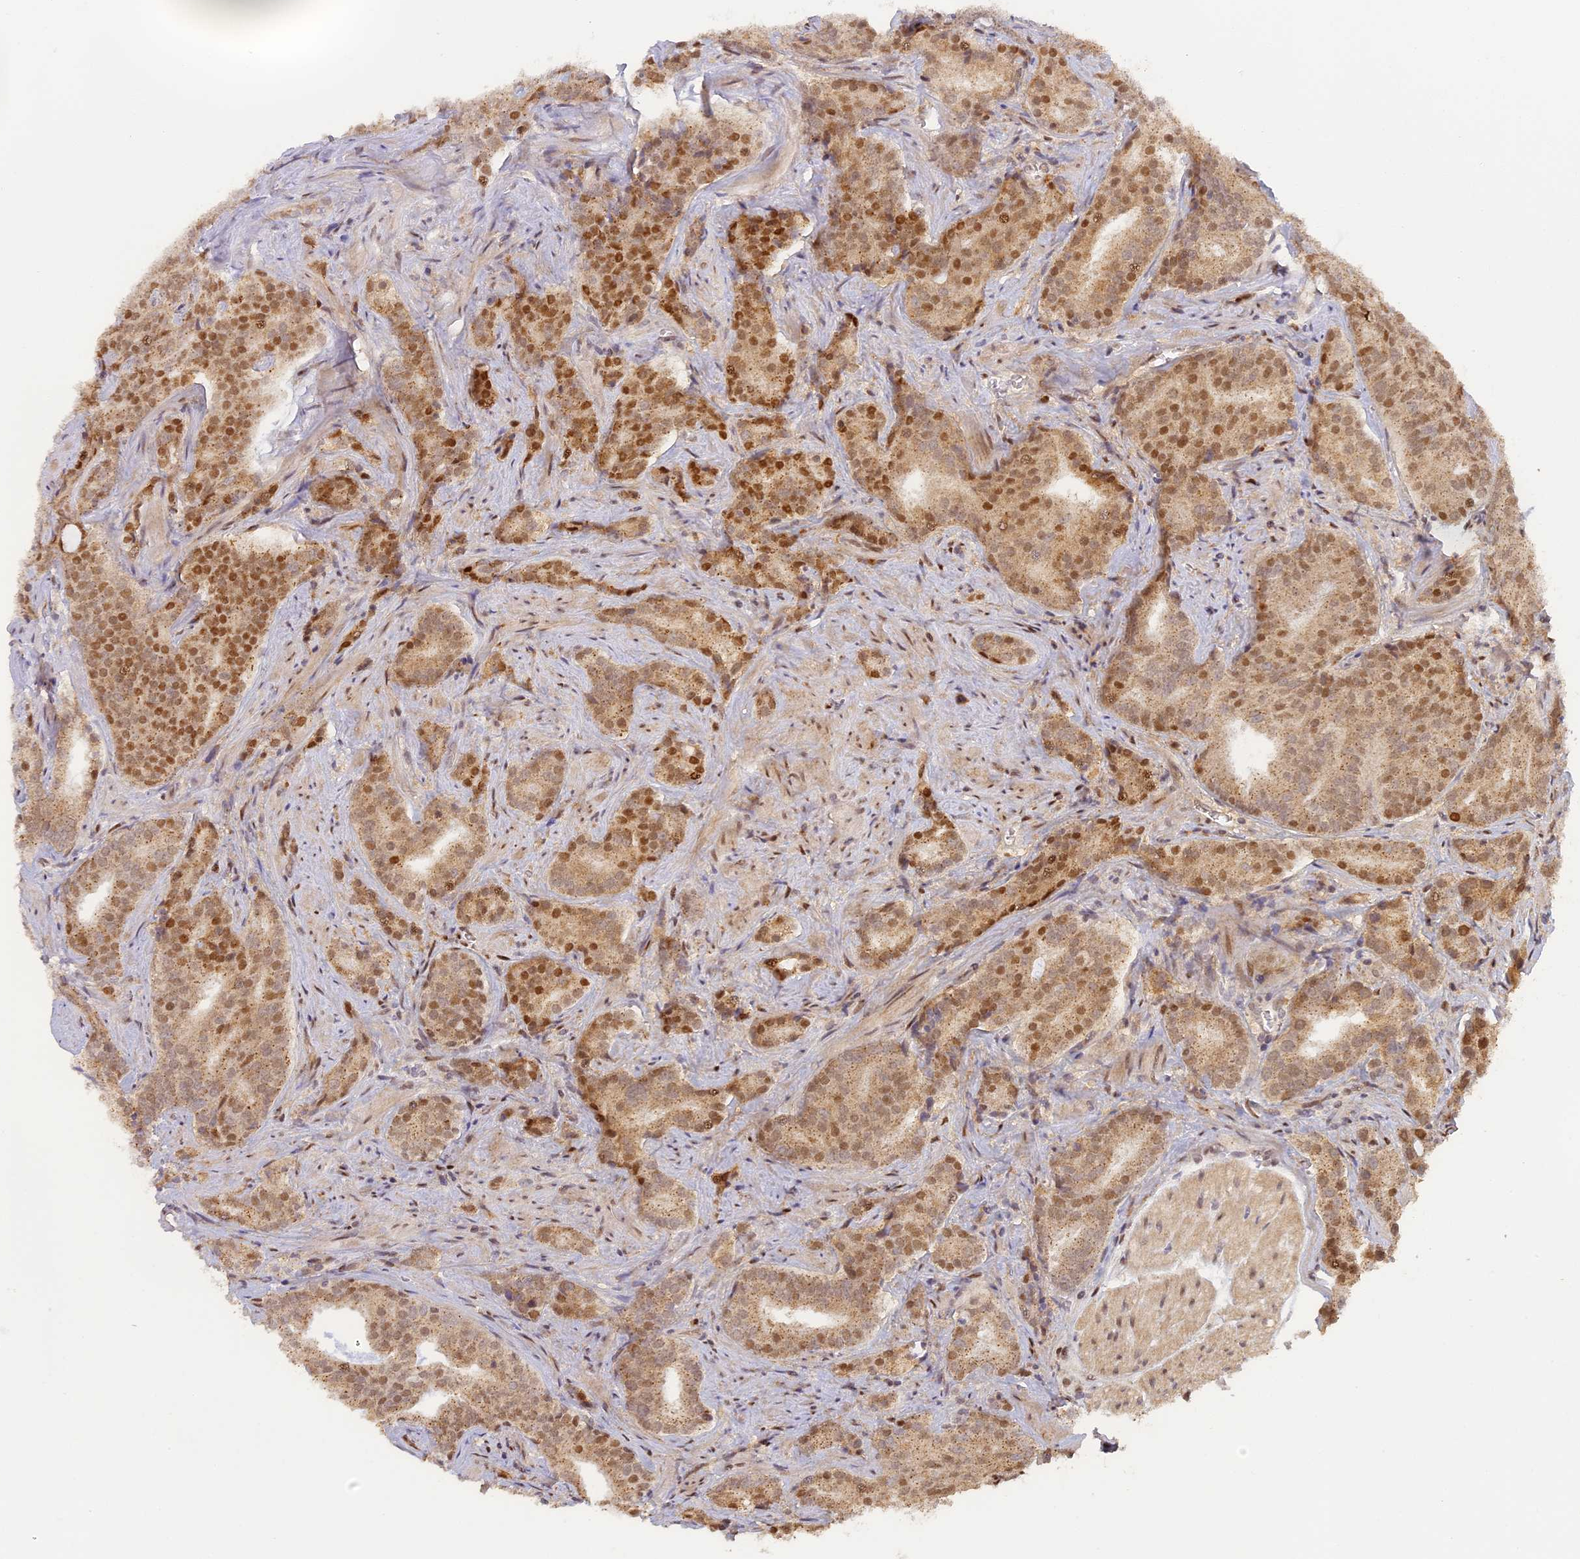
{"staining": {"intensity": "strong", "quantity": "25%-75%", "location": "nuclear"}, "tissue": "prostate cancer", "cell_type": "Tumor cells", "image_type": "cancer", "snomed": [{"axis": "morphology", "description": "Adenocarcinoma, High grade"}, {"axis": "topography", "description": "Prostate"}], "caption": "A high-resolution photomicrograph shows IHC staining of prostate cancer (high-grade adenocarcinoma), which exhibits strong nuclear staining in approximately 25%-75% of tumor cells.", "gene": "MYBL2", "patient": {"sex": "male", "age": 55}}